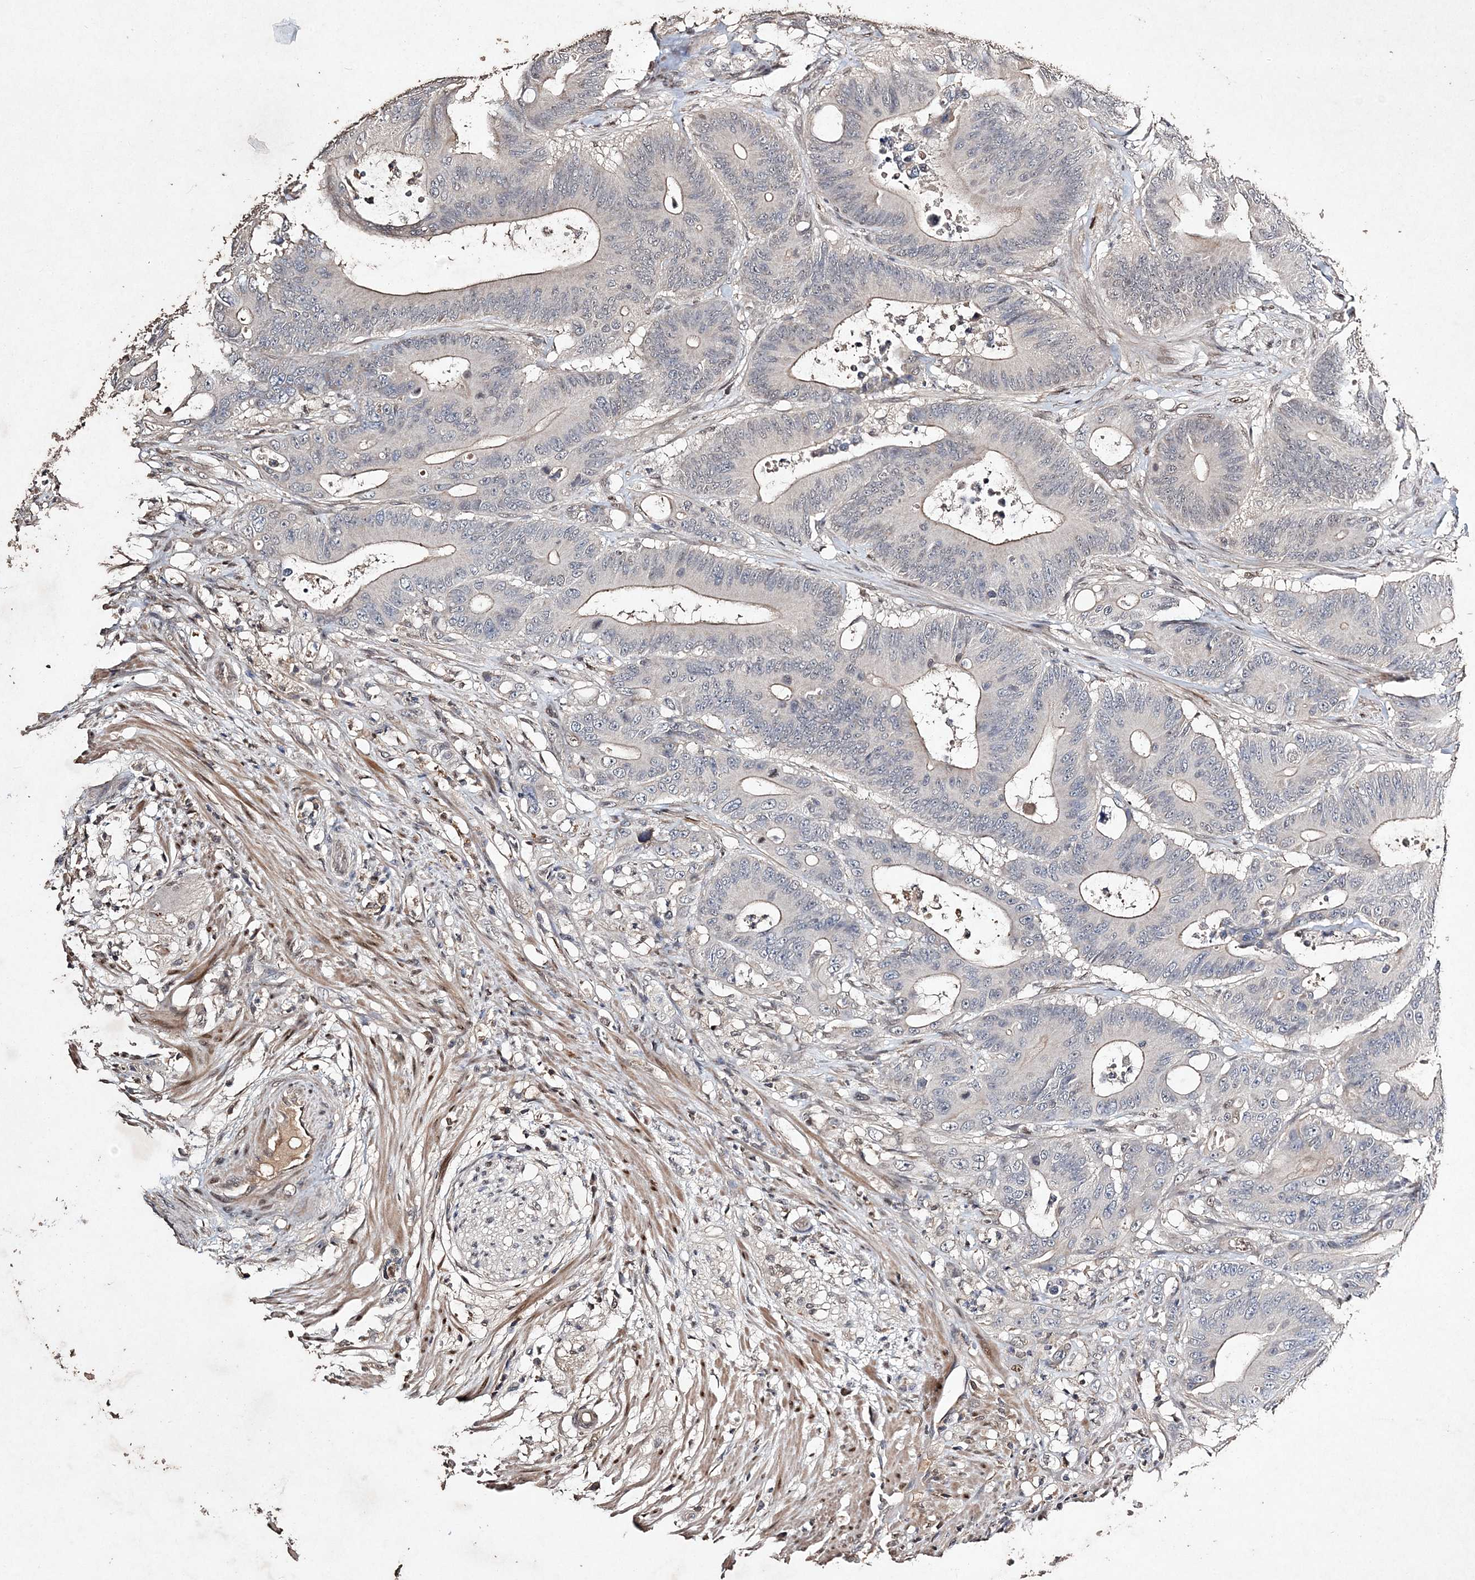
{"staining": {"intensity": "negative", "quantity": "none", "location": "none"}, "tissue": "colorectal cancer", "cell_type": "Tumor cells", "image_type": "cancer", "snomed": [{"axis": "morphology", "description": "Adenocarcinoma, NOS"}, {"axis": "topography", "description": "Colon"}], "caption": "The histopathology image exhibits no significant staining in tumor cells of colorectal adenocarcinoma.", "gene": "C3orf38", "patient": {"sex": "male", "age": 83}}